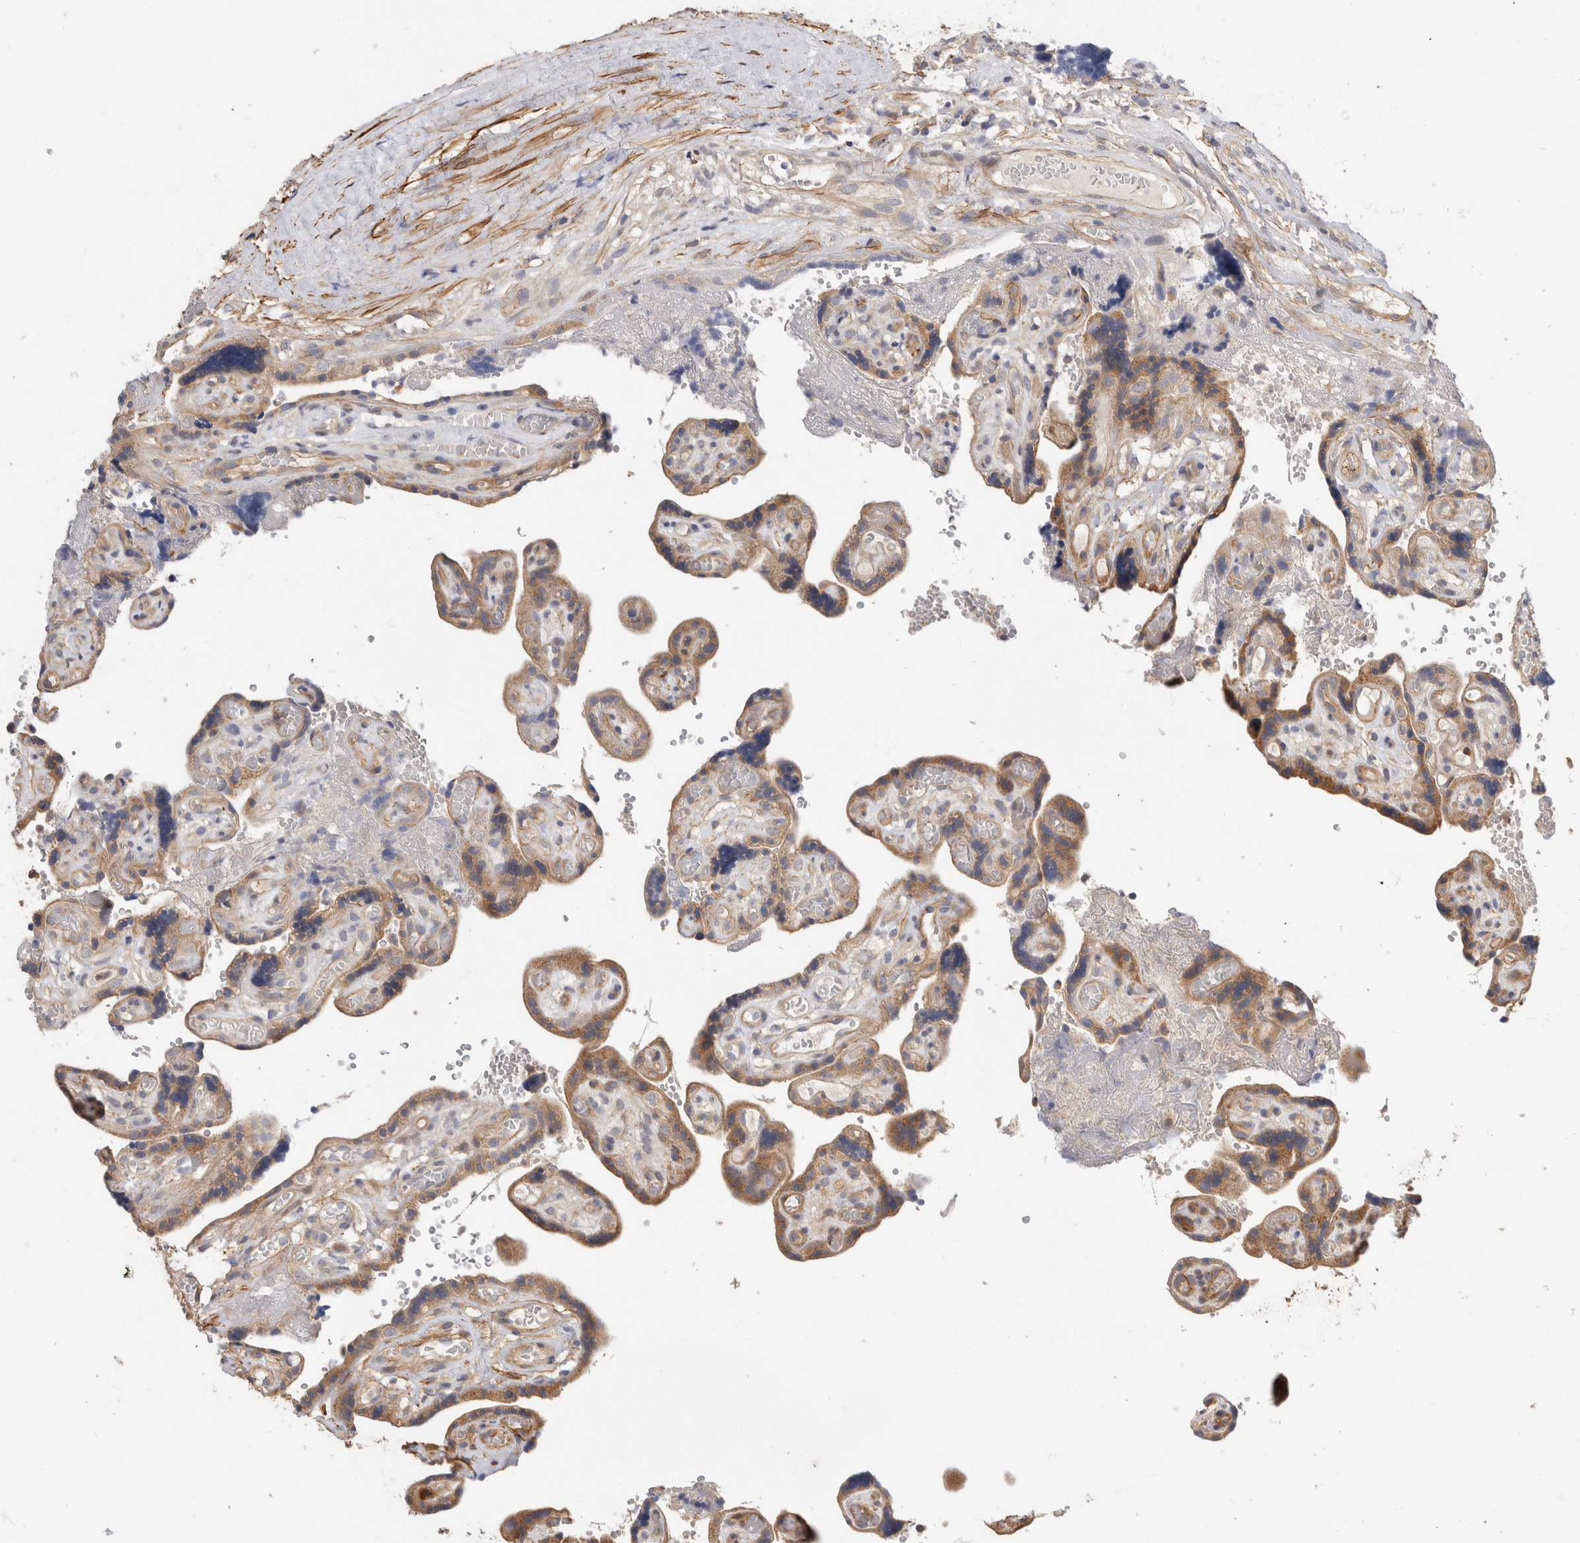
{"staining": {"intensity": "moderate", "quantity": ">75%", "location": "cytoplasmic/membranous"}, "tissue": "placenta", "cell_type": "Decidual cells", "image_type": "normal", "snomed": [{"axis": "morphology", "description": "Normal tissue, NOS"}, {"axis": "topography", "description": "Placenta"}], "caption": "This micrograph demonstrates immunohistochemistry staining of normal placenta, with medium moderate cytoplasmic/membranous positivity in approximately >75% of decidual cells.", "gene": "PGM1", "patient": {"sex": "female", "age": 30}}